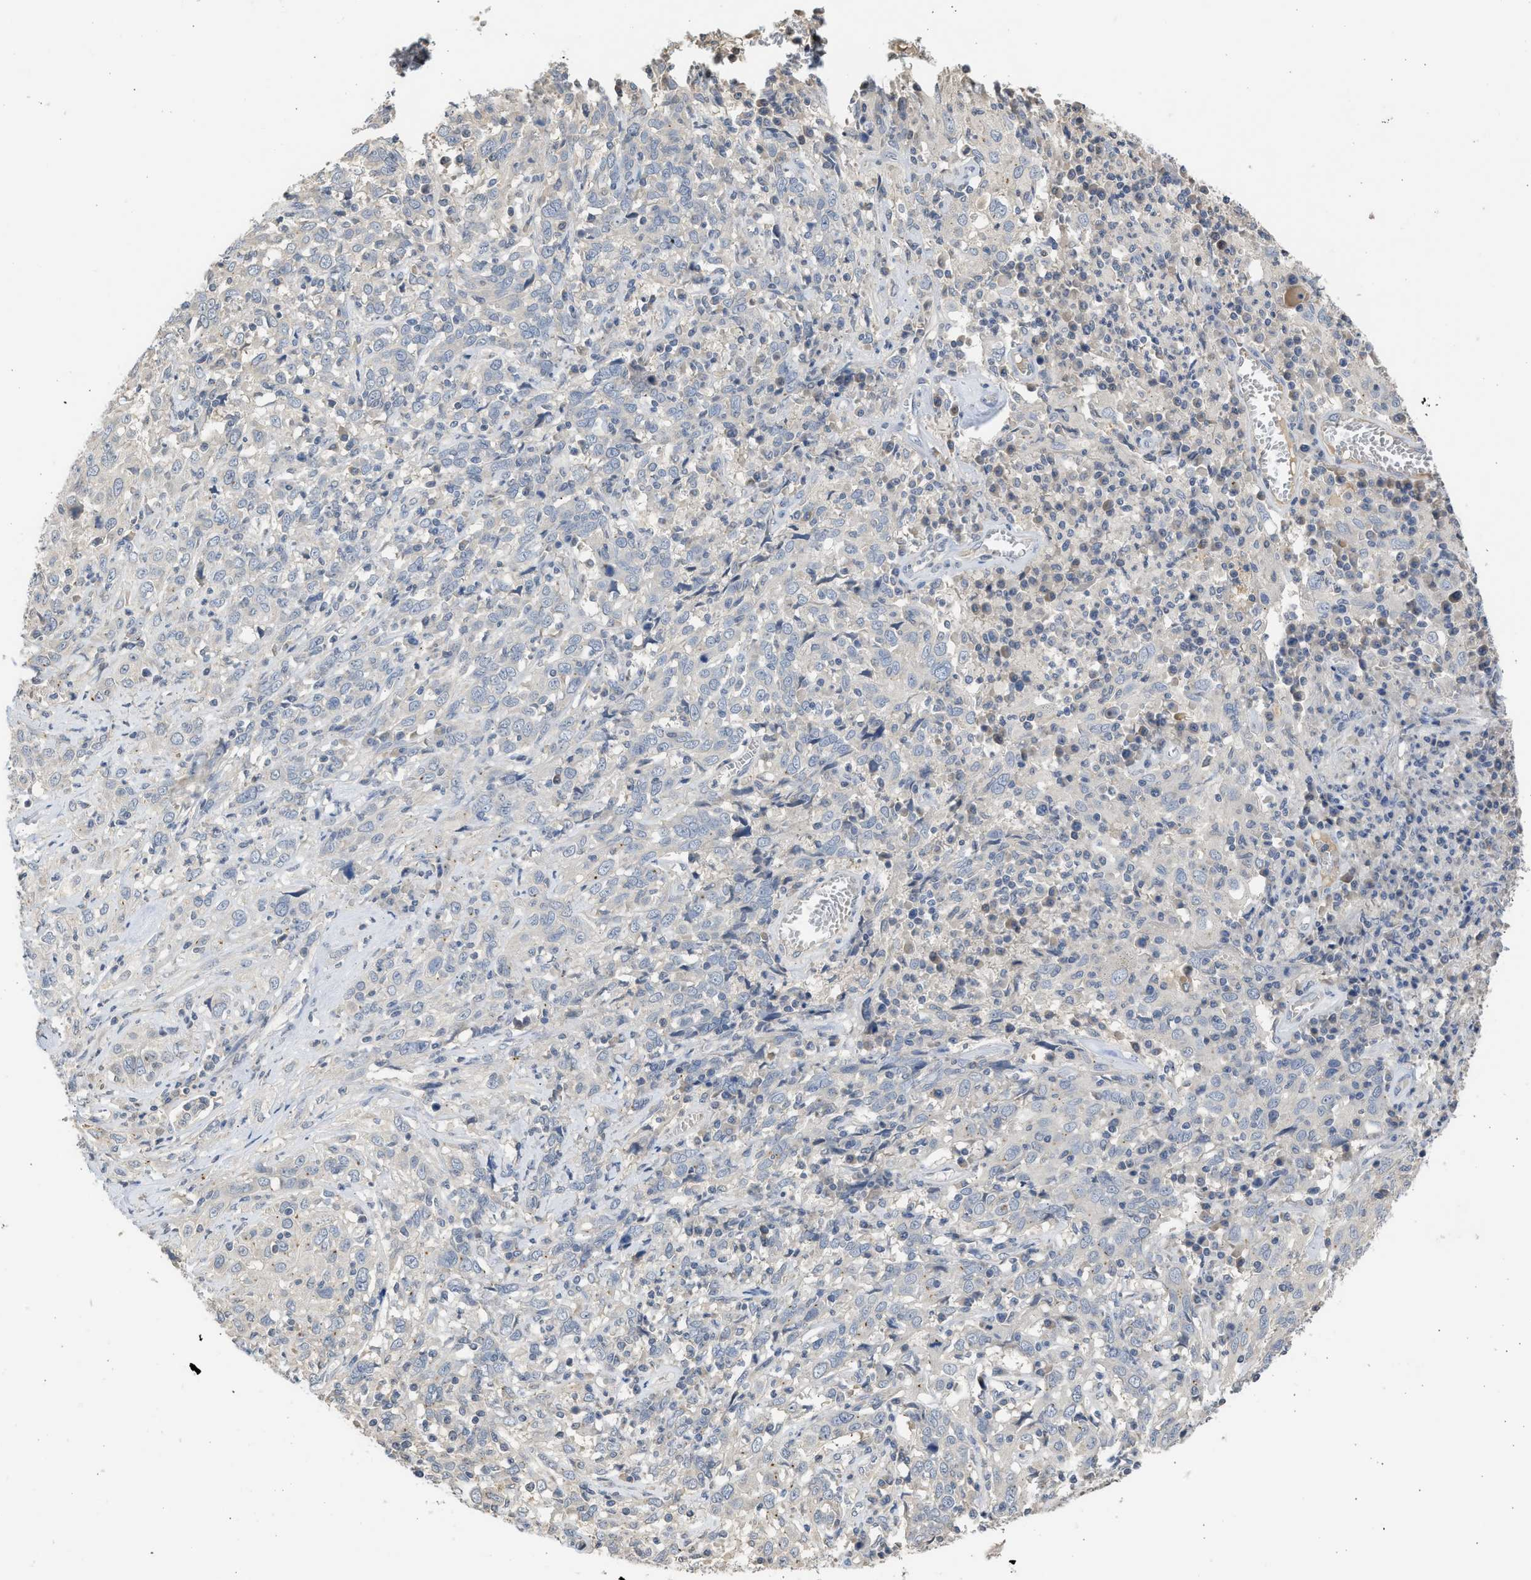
{"staining": {"intensity": "negative", "quantity": "none", "location": "none"}, "tissue": "cervical cancer", "cell_type": "Tumor cells", "image_type": "cancer", "snomed": [{"axis": "morphology", "description": "Squamous cell carcinoma, NOS"}, {"axis": "topography", "description": "Cervix"}], "caption": "The immunohistochemistry (IHC) micrograph has no significant expression in tumor cells of cervical squamous cell carcinoma tissue.", "gene": "SULT2A1", "patient": {"sex": "female", "age": 46}}